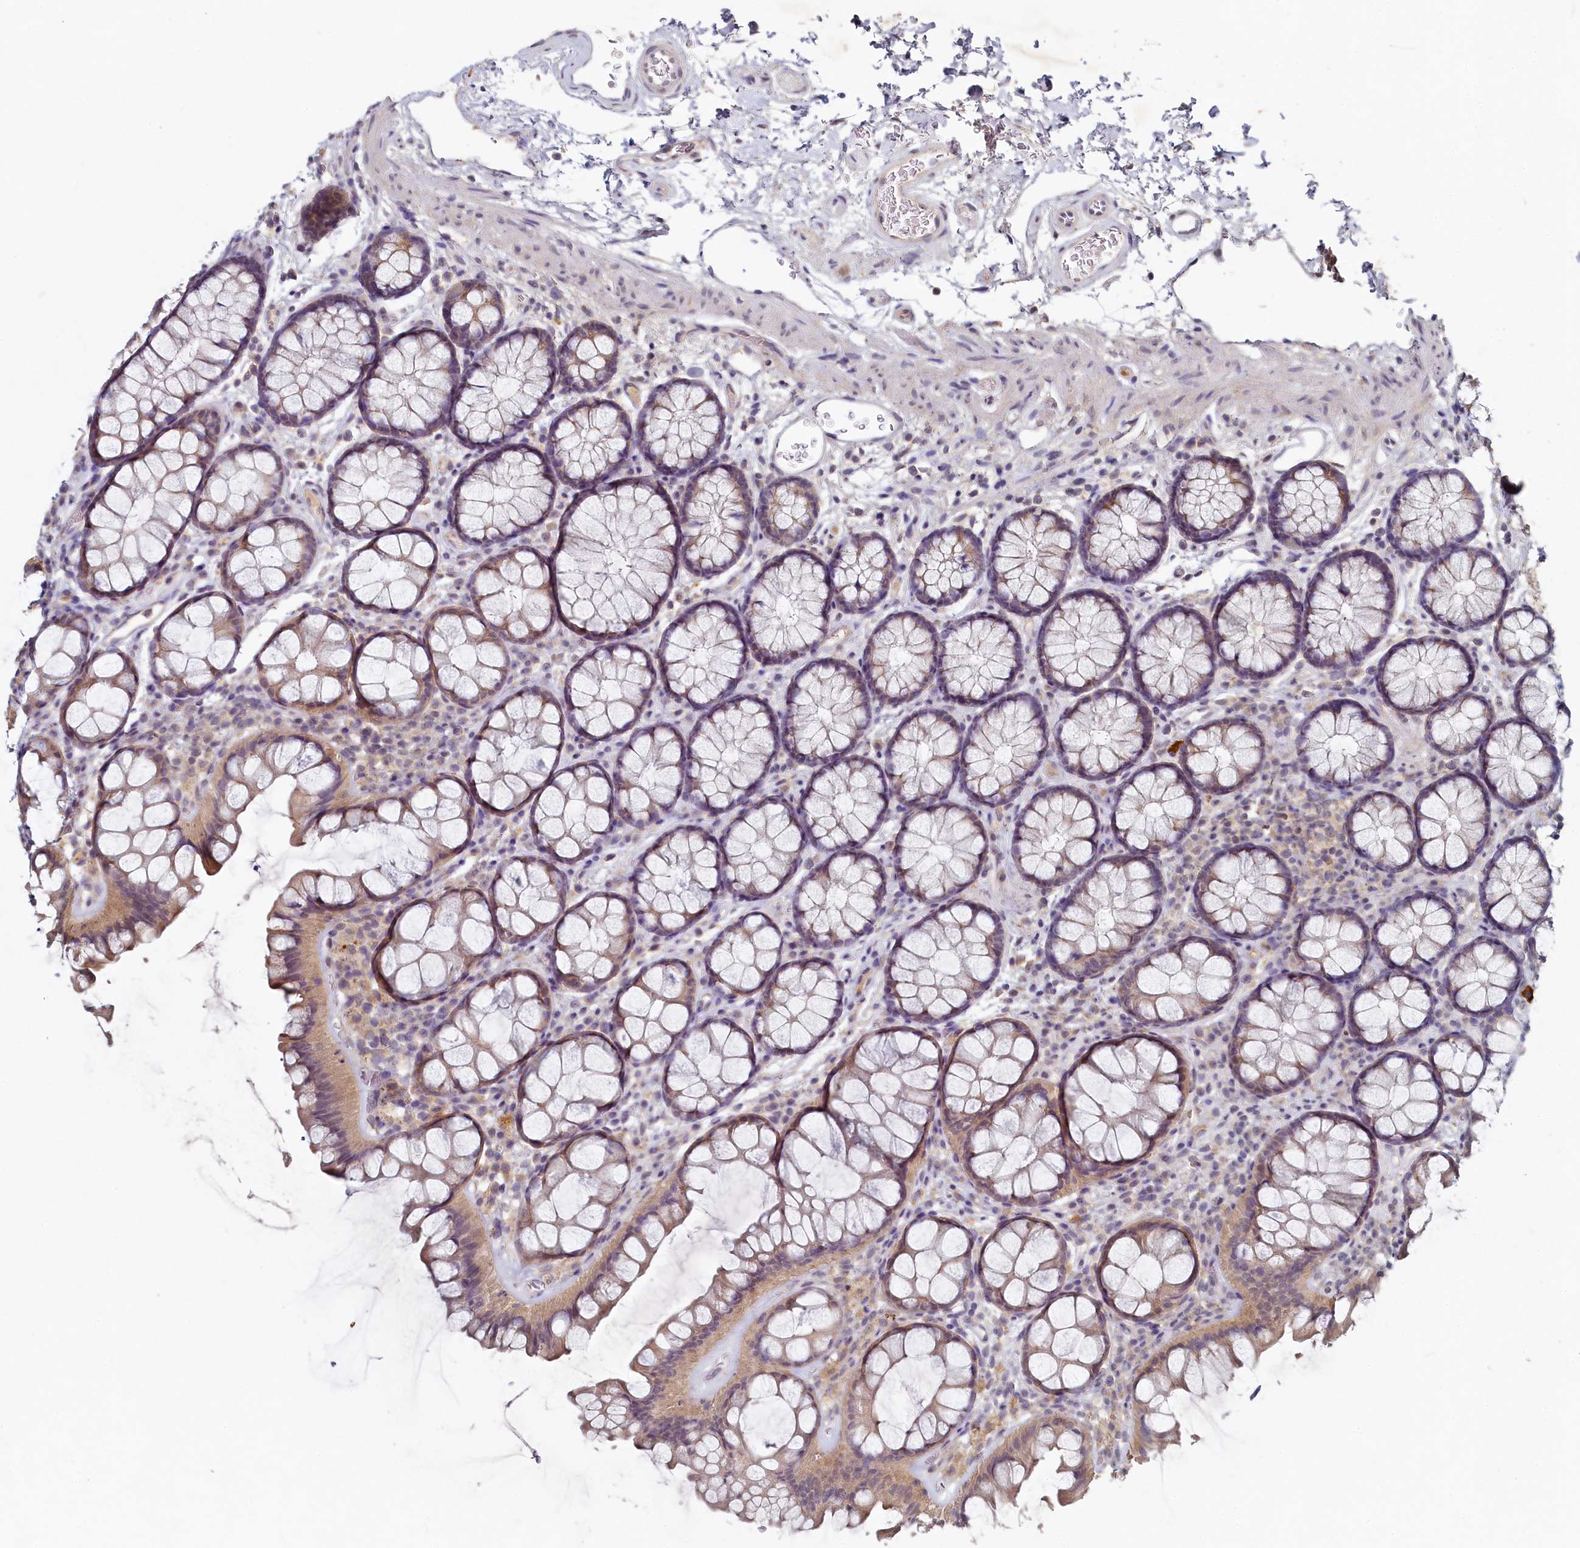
{"staining": {"intensity": "weak", "quantity": "25%-75%", "location": "cytoplasmic/membranous"}, "tissue": "colon", "cell_type": "Endothelial cells", "image_type": "normal", "snomed": [{"axis": "morphology", "description": "Normal tissue, NOS"}, {"axis": "topography", "description": "Colon"}], "caption": "Immunohistochemistry (IHC) (DAB (3,3'-diaminobenzidine)) staining of unremarkable human colon reveals weak cytoplasmic/membranous protein staining in about 25%-75% of endothelial cells. (Brightfield microscopy of DAB IHC at high magnification).", "gene": "HERC3", "patient": {"sex": "female", "age": 82}}